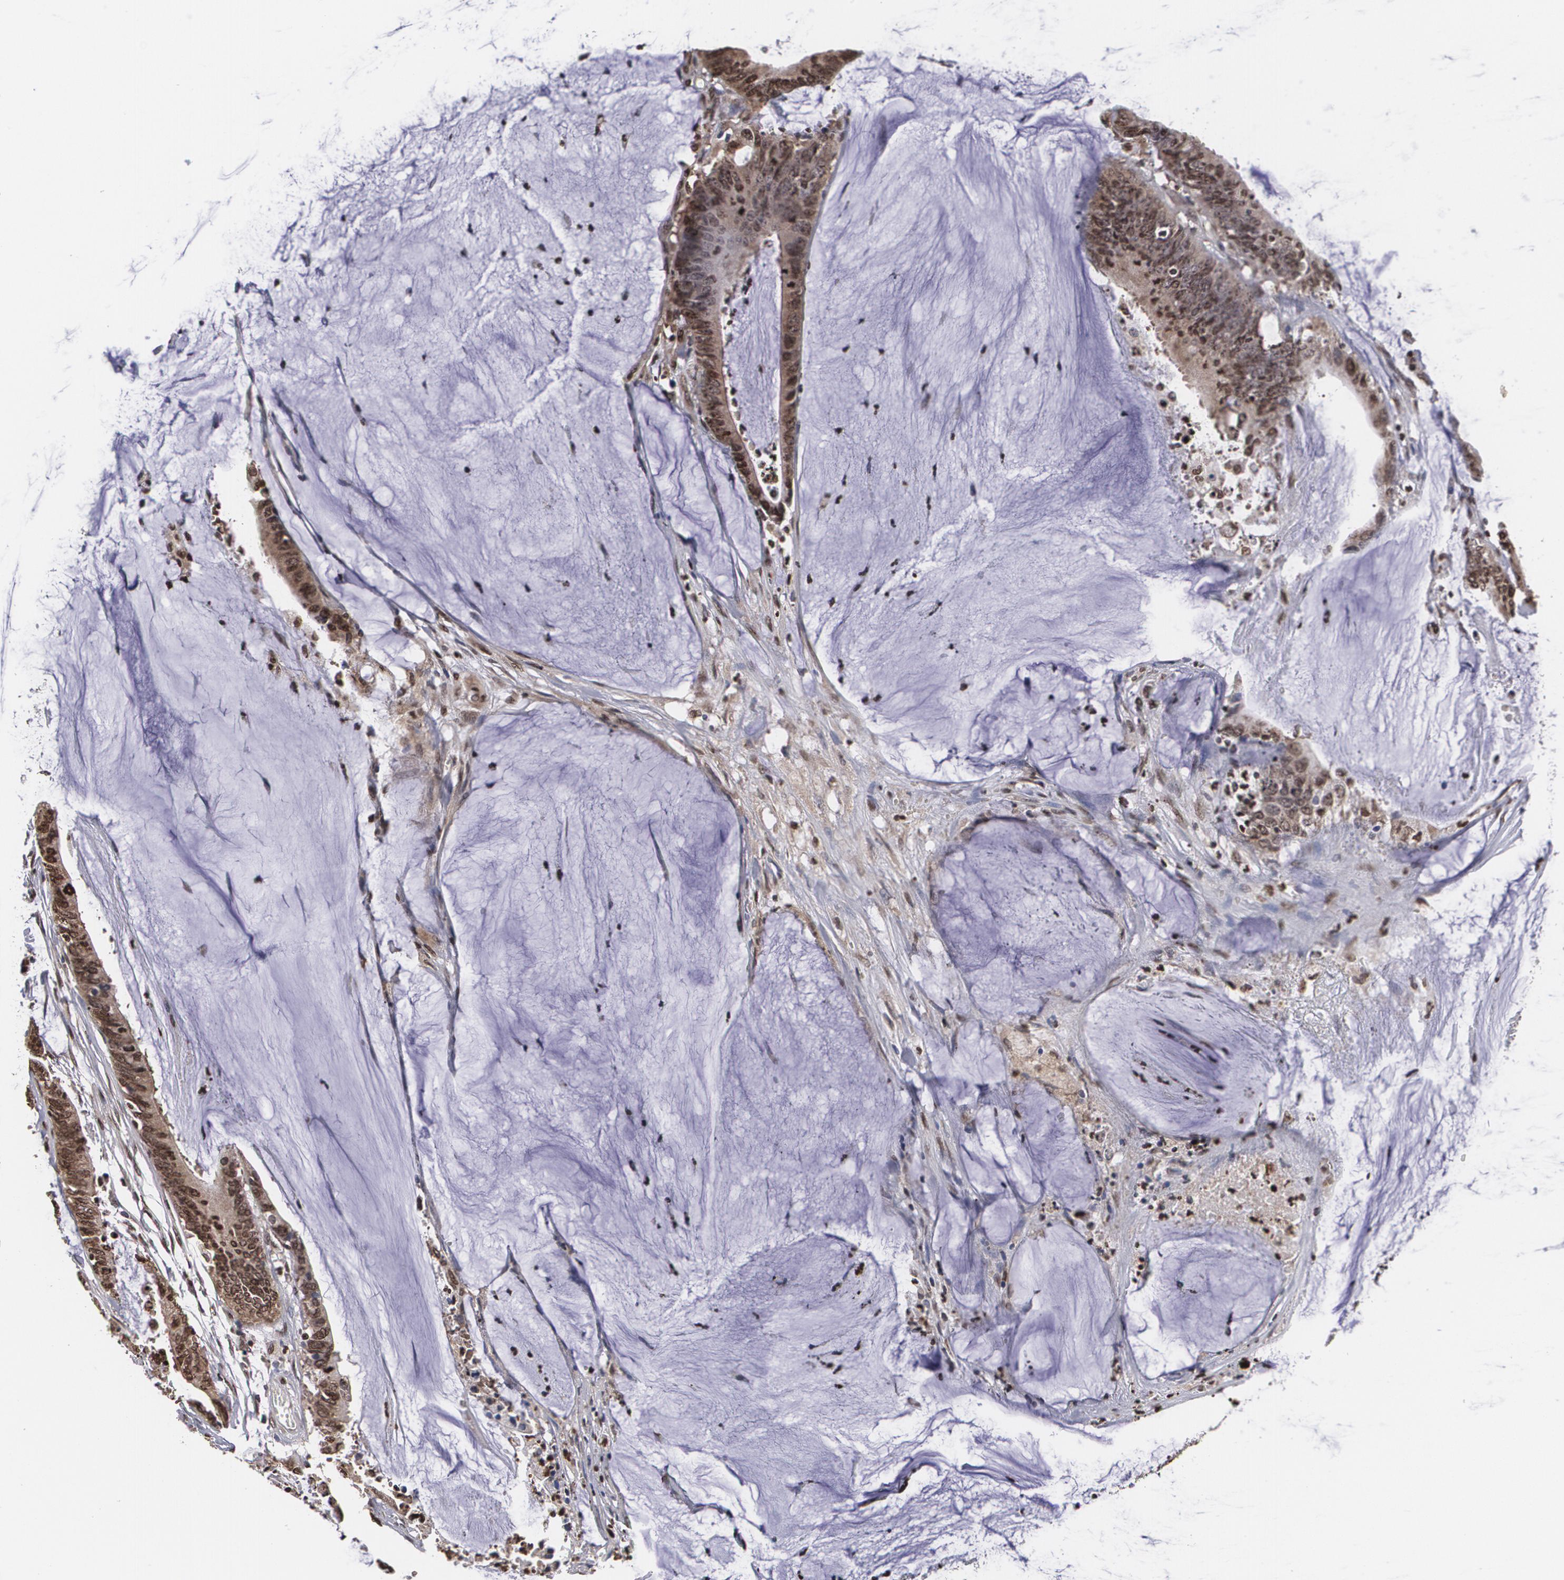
{"staining": {"intensity": "moderate", "quantity": ">75%", "location": "cytoplasmic/membranous,nuclear"}, "tissue": "colorectal cancer", "cell_type": "Tumor cells", "image_type": "cancer", "snomed": [{"axis": "morphology", "description": "Adenocarcinoma, NOS"}, {"axis": "topography", "description": "Rectum"}], "caption": "High-power microscopy captured an immunohistochemistry (IHC) histopathology image of colorectal cancer, revealing moderate cytoplasmic/membranous and nuclear staining in about >75% of tumor cells. The protein is stained brown, and the nuclei are stained in blue (DAB IHC with brightfield microscopy, high magnification).", "gene": "MVP", "patient": {"sex": "female", "age": 66}}